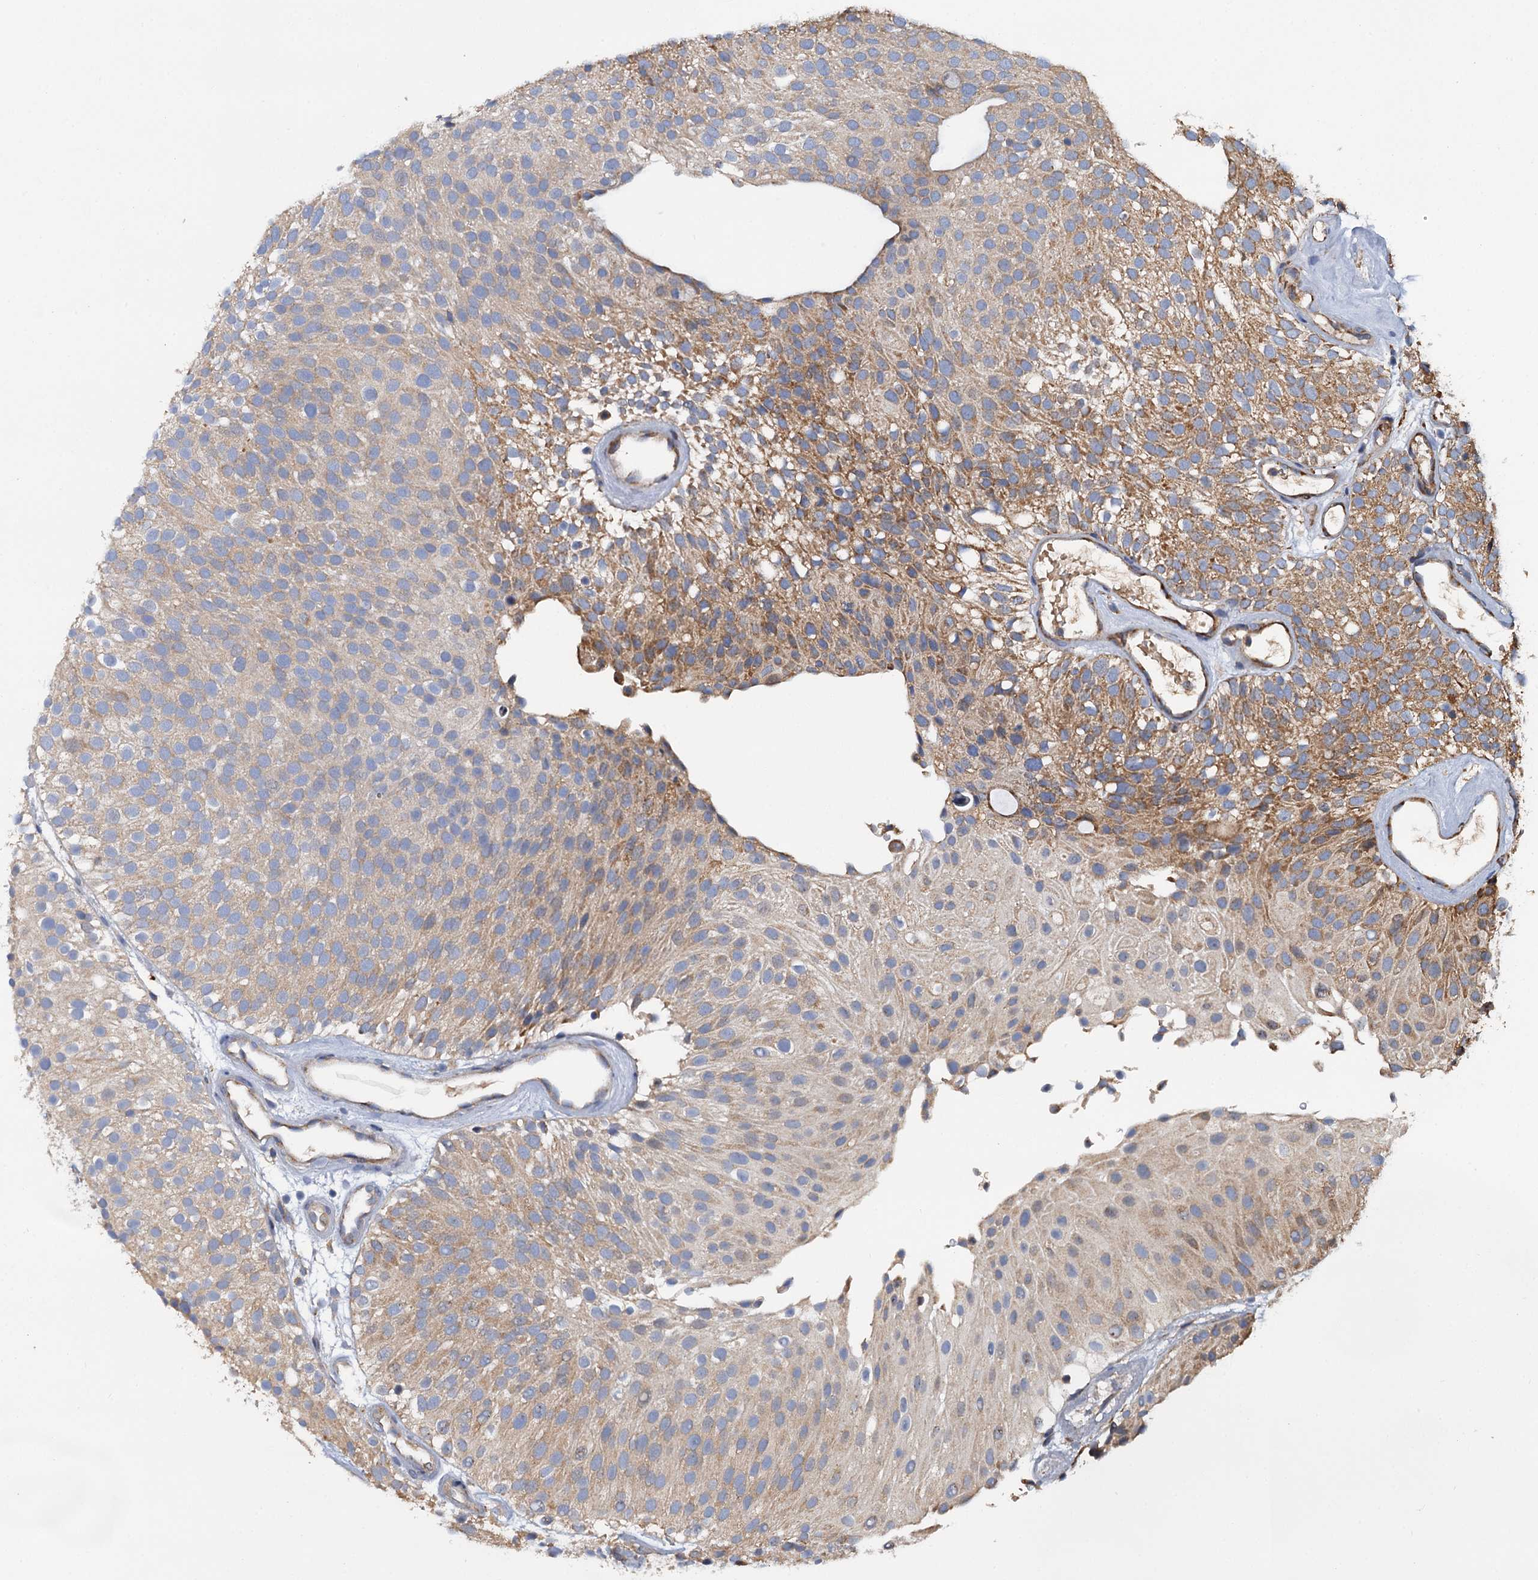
{"staining": {"intensity": "moderate", "quantity": "25%-75%", "location": "cytoplasmic/membranous"}, "tissue": "urothelial cancer", "cell_type": "Tumor cells", "image_type": "cancer", "snomed": [{"axis": "morphology", "description": "Urothelial carcinoma, Low grade"}, {"axis": "topography", "description": "Urinary bladder"}], "caption": "Moderate cytoplasmic/membranous staining for a protein is seen in about 25%-75% of tumor cells of urothelial carcinoma (low-grade) using immunohistochemistry (IHC).", "gene": "LINS1", "patient": {"sex": "male", "age": 78}}